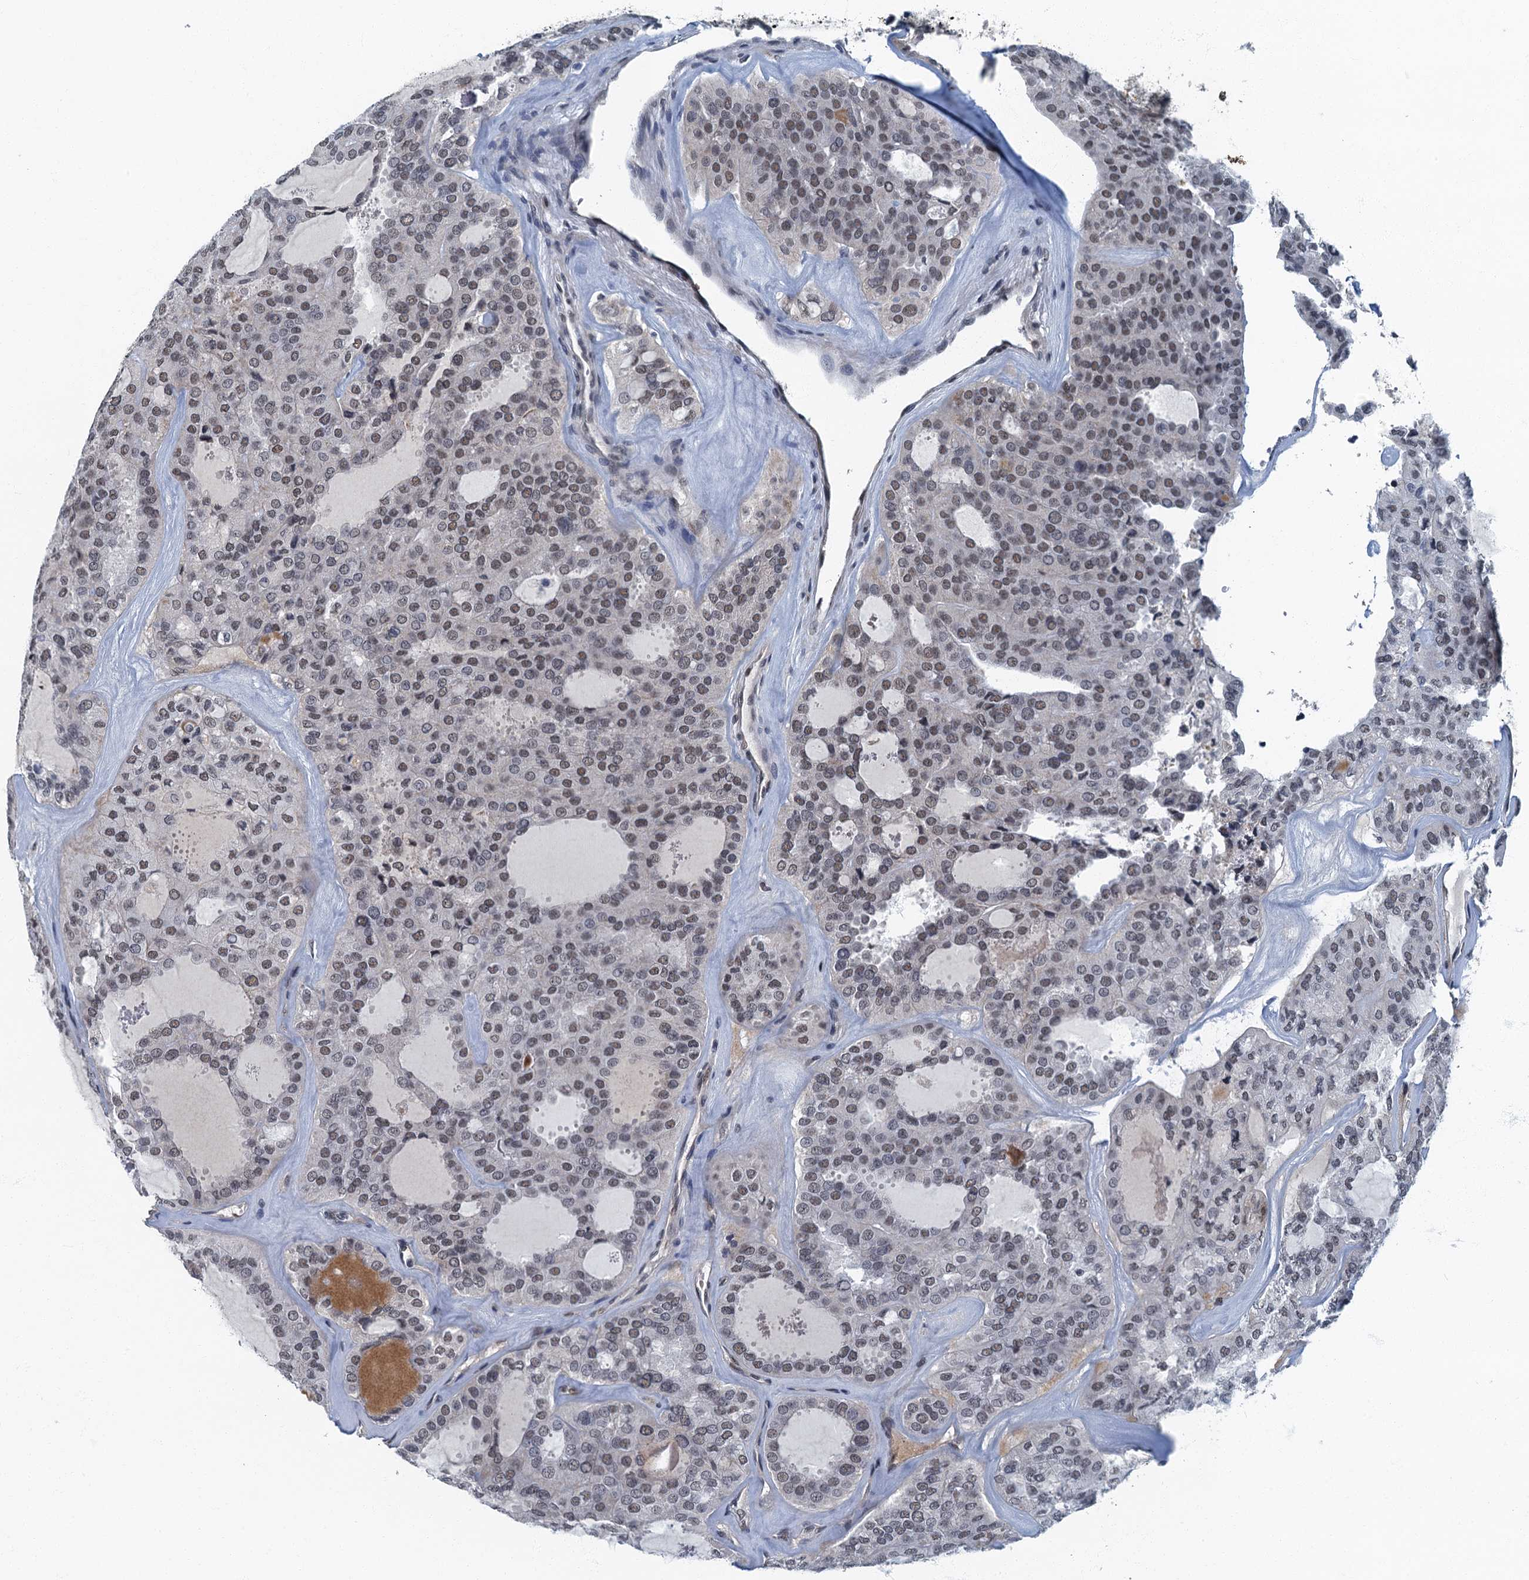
{"staining": {"intensity": "weak", "quantity": ">75%", "location": "nuclear"}, "tissue": "thyroid cancer", "cell_type": "Tumor cells", "image_type": "cancer", "snomed": [{"axis": "morphology", "description": "Follicular adenoma carcinoma, NOS"}, {"axis": "topography", "description": "Thyroid gland"}], "caption": "Immunohistochemical staining of human thyroid follicular adenoma carcinoma exhibits low levels of weak nuclear staining in about >75% of tumor cells.", "gene": "GADL1", "patient": {"sex": "male", "age": 75}}